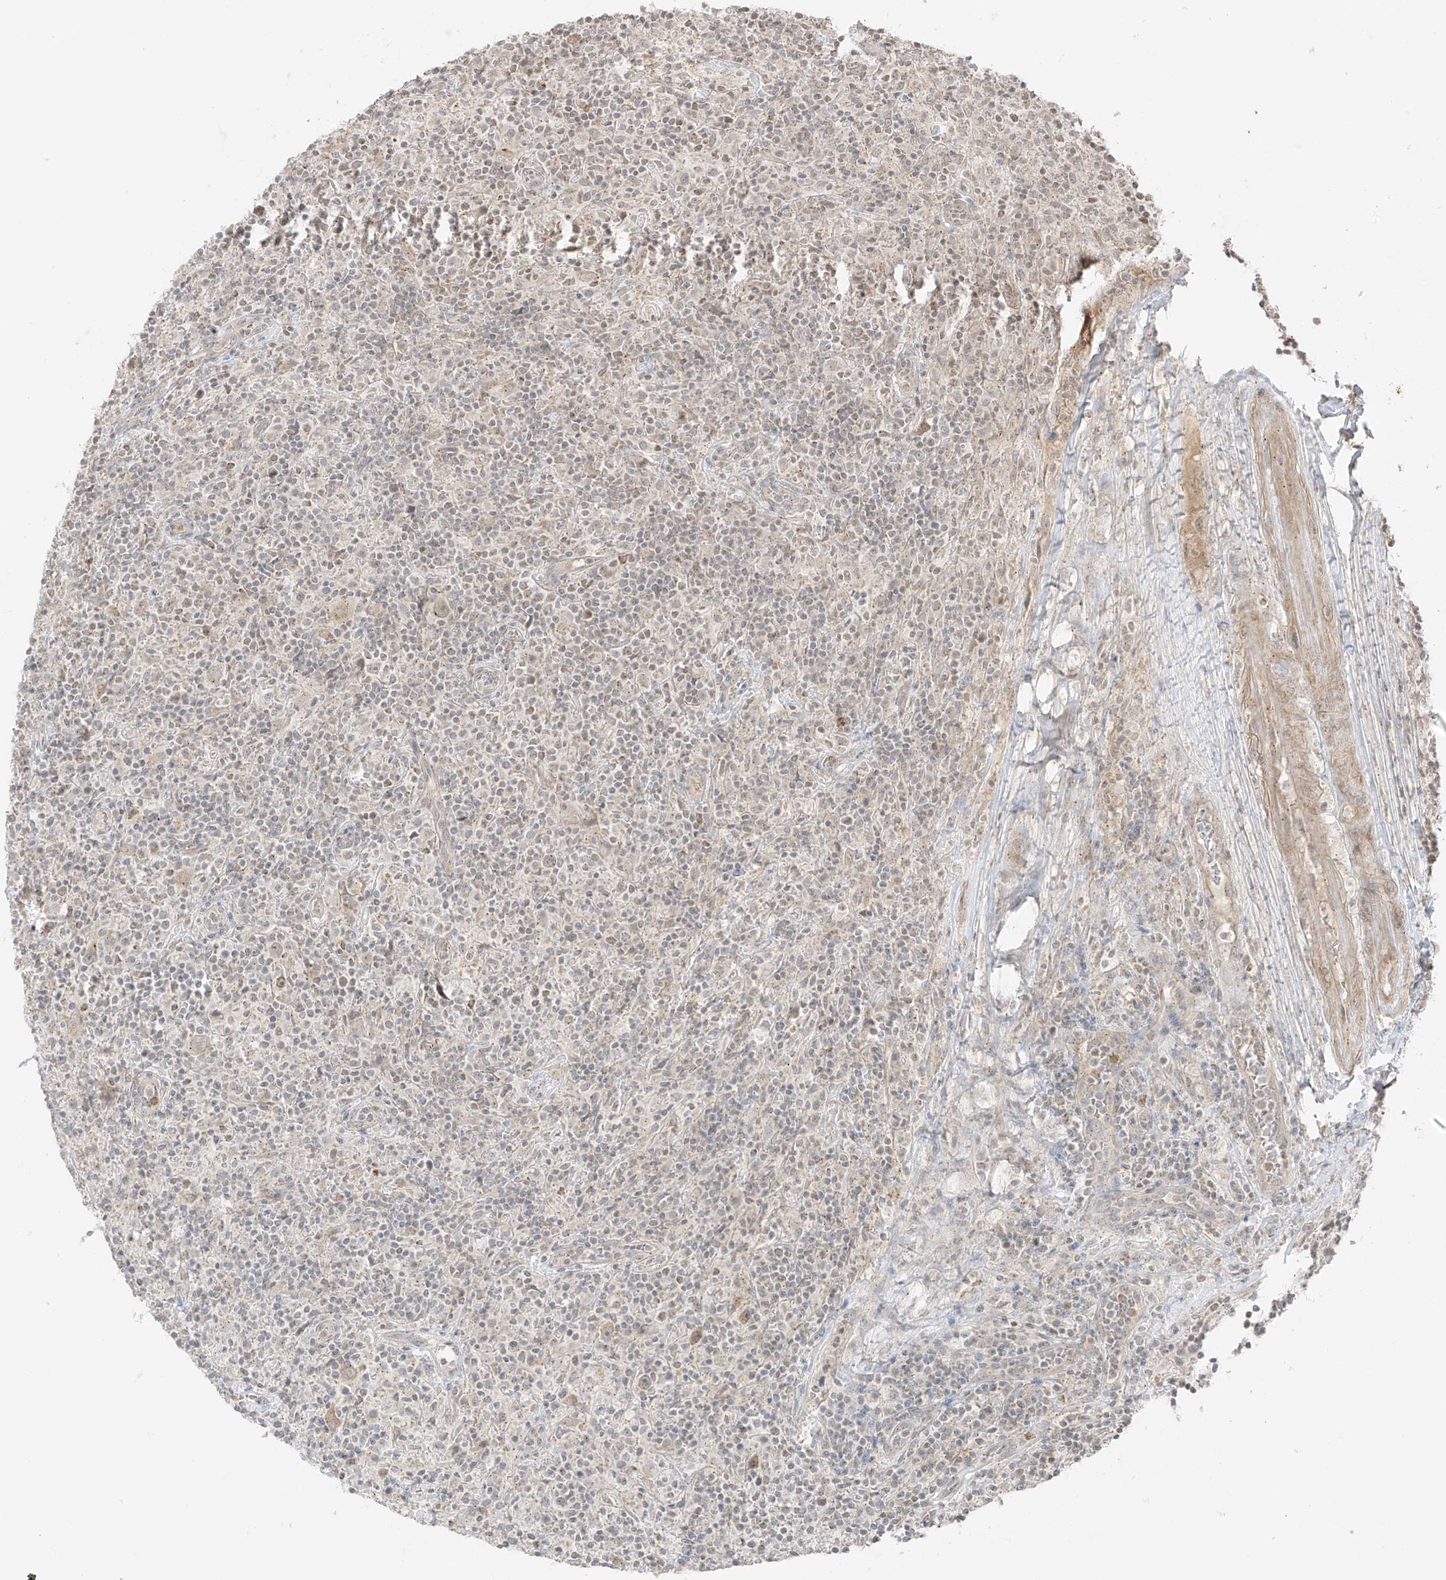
{"staining": {"intensity": "moderate", "quantity": "<25%", "location": "cytoplasmic/membranous"}, "tissue": "lymphoma", "cell_type": "Tumor cells", "image_type": "cancer", "snomed": [{"axis": "morphology", "description": "Hodgkin's disease, NOS"}, {"axis": "topography", "description": "Lymph node"}], "caption": "Human Hodgkin's disease stained with a protein marker displays moderate staining in tumor cells.", "gene": "N4BP3", "patient": {"sex": "male", "age": 70}}